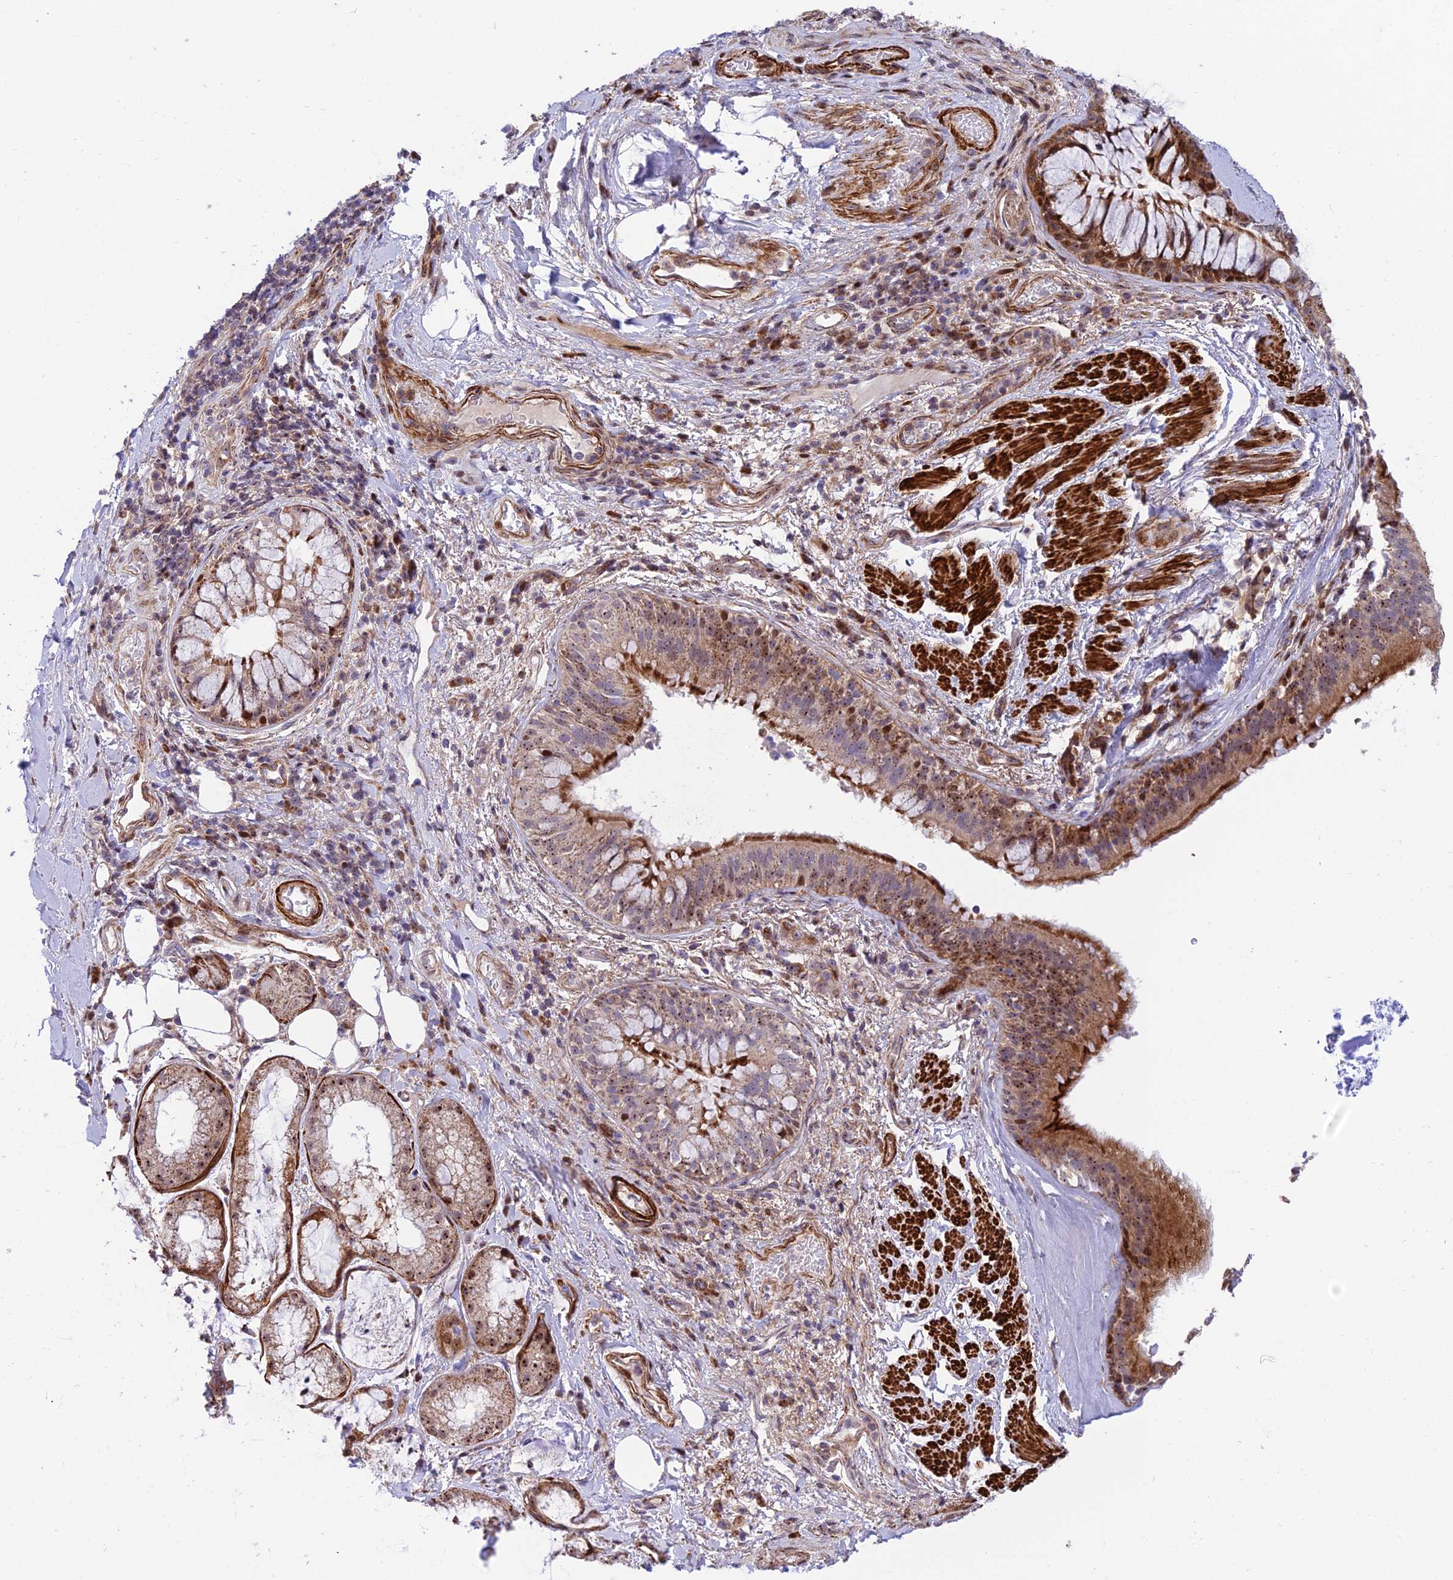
{"staining": {"intensity": "negative", "quantity": "none", "location": "none"}, "tissue": "adipose tissue", "cell_type": "Adipocytes", "image_type": "normal", "snomed": [{"axis": "morphology", "description": "Normal tissue, NOS"}, {"axis": "topography", "description": "Lymph node"}, {"axis": "topography", "description": "Cartilage tissue"}, {"axis": "topography", "description": "Bronchus"}], "caption": "A micrograph of adipose tissue stained for a protein demonstrates no brown staining in adipocytes.", "gene": "KBTBD7", "patient": {"sex": "male", "age": 63}}